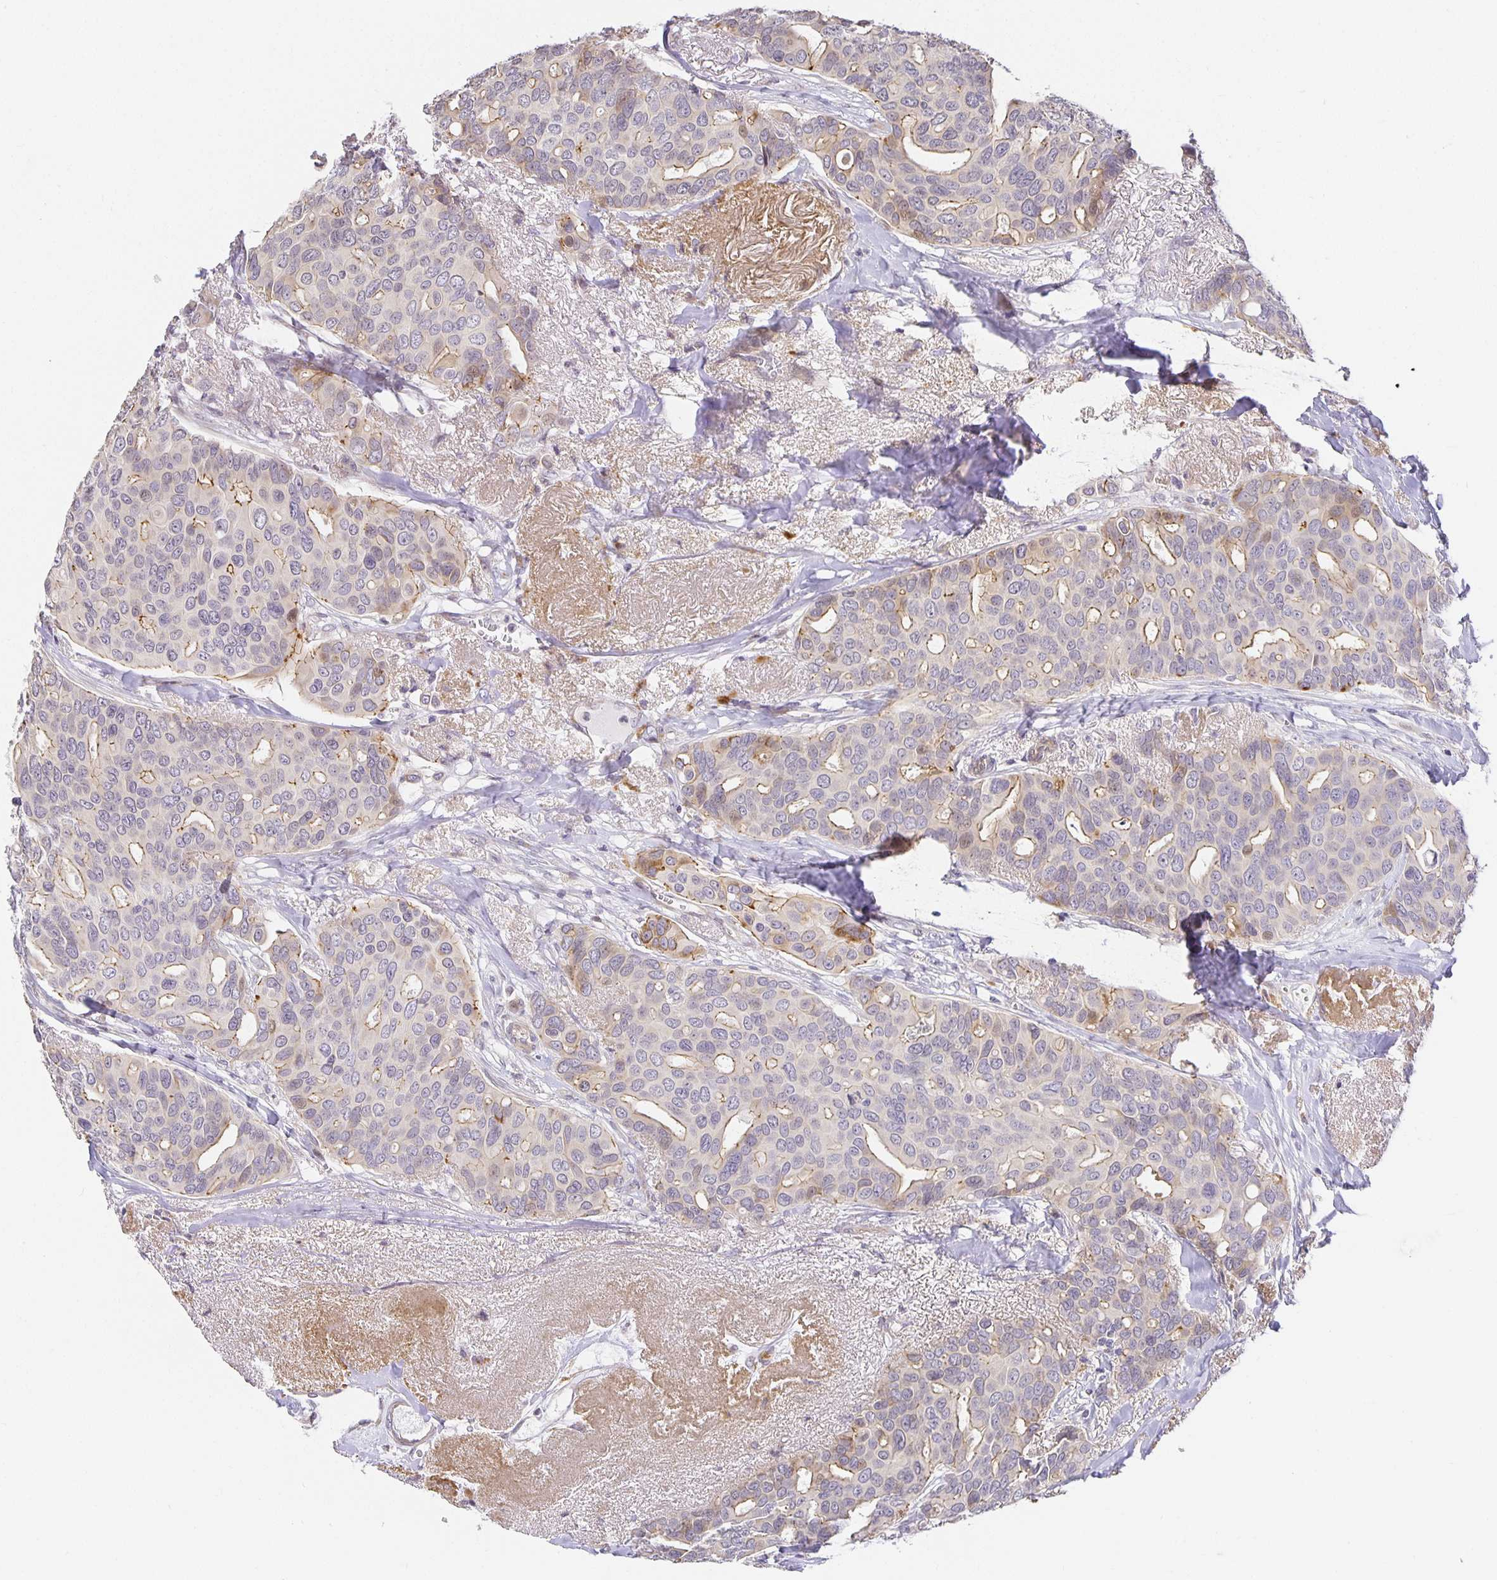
{"staining": {"intensity": "weak", "quantity": "25%-75%", "location": "cytoplasmic/membranous"}, "tissue": "breast cancer", "cell_type": "Tumor cells", "image_type": "cancer", "snomed": [{"axis": "morphology", "description": "Duct carcinoma"}, {"axis": "topography", "description": "Breast"}], "caption": "Approximately 25%-75% of tumor cells in breast cancer display weak cytoplasmic/membranous protein expression as visualized by brown immunohistochemical staining.", "gene": "TJP3", "patient": {"sex": "female", "age": 54}}